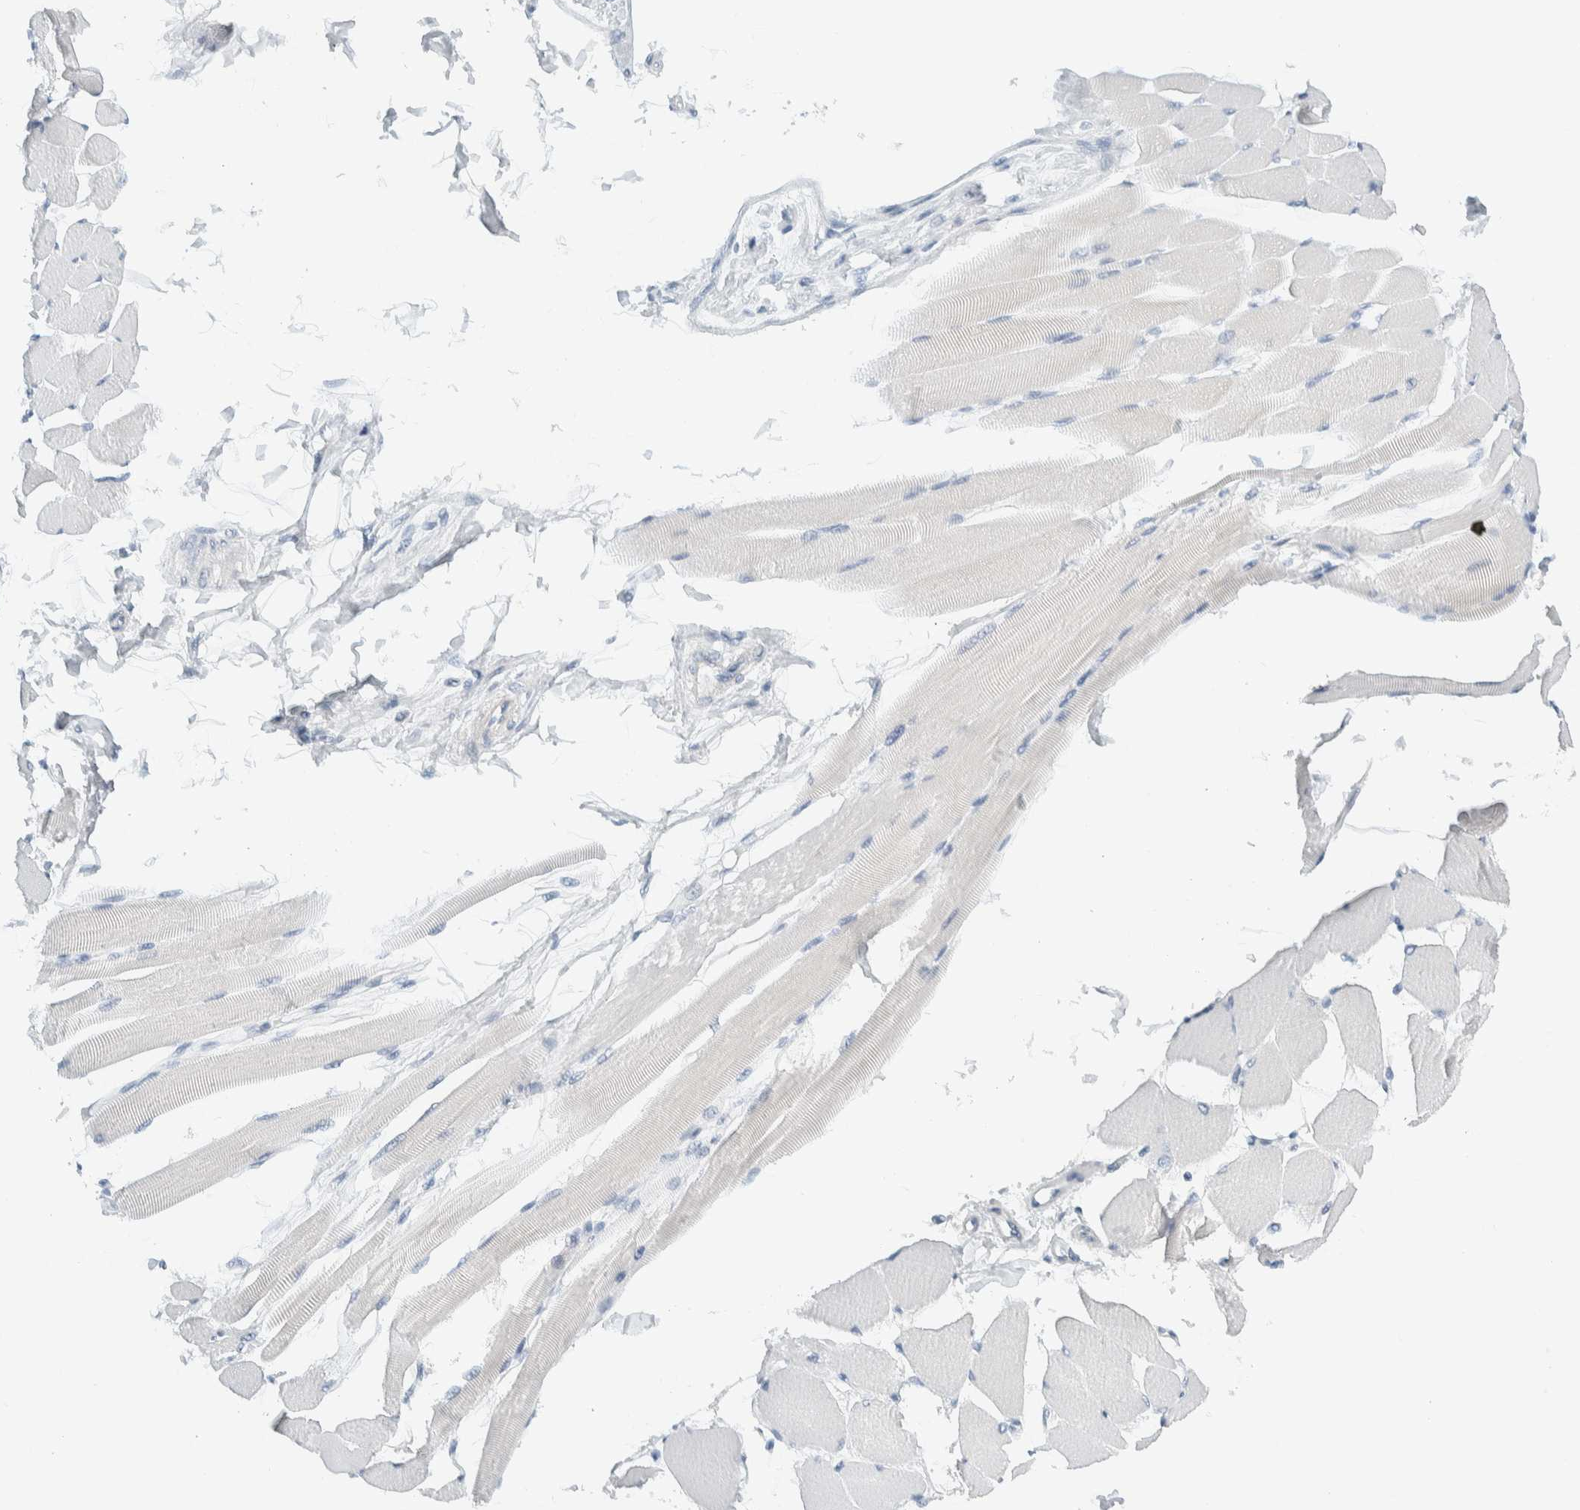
{"staining": {"intensity": "negative", "quantity": "none", "location": "none"}, "tissue": "skeletal muscle", "cell_type": "Myocytes", "image_type": "normal", "snomed": [{"axis": "morphology", "description": "Normal tissue, NOS"}, {"axis": "topography", "description": "Skeletal muscle"}, {"axis": "topography", "description": "Peripheral nerve tissue"}], "caption": "A micrograph of skeletal muscle stained for a protein demonstrates no brown staining in myocytes. The staining was performed using DAB to visualize the protein expression in brown, while the nuclei were stained in blue with hematoxylin (Magnification: 20x).", "gene": "ARHGAP27", "patient": {"sex": "female", "age": 84}}